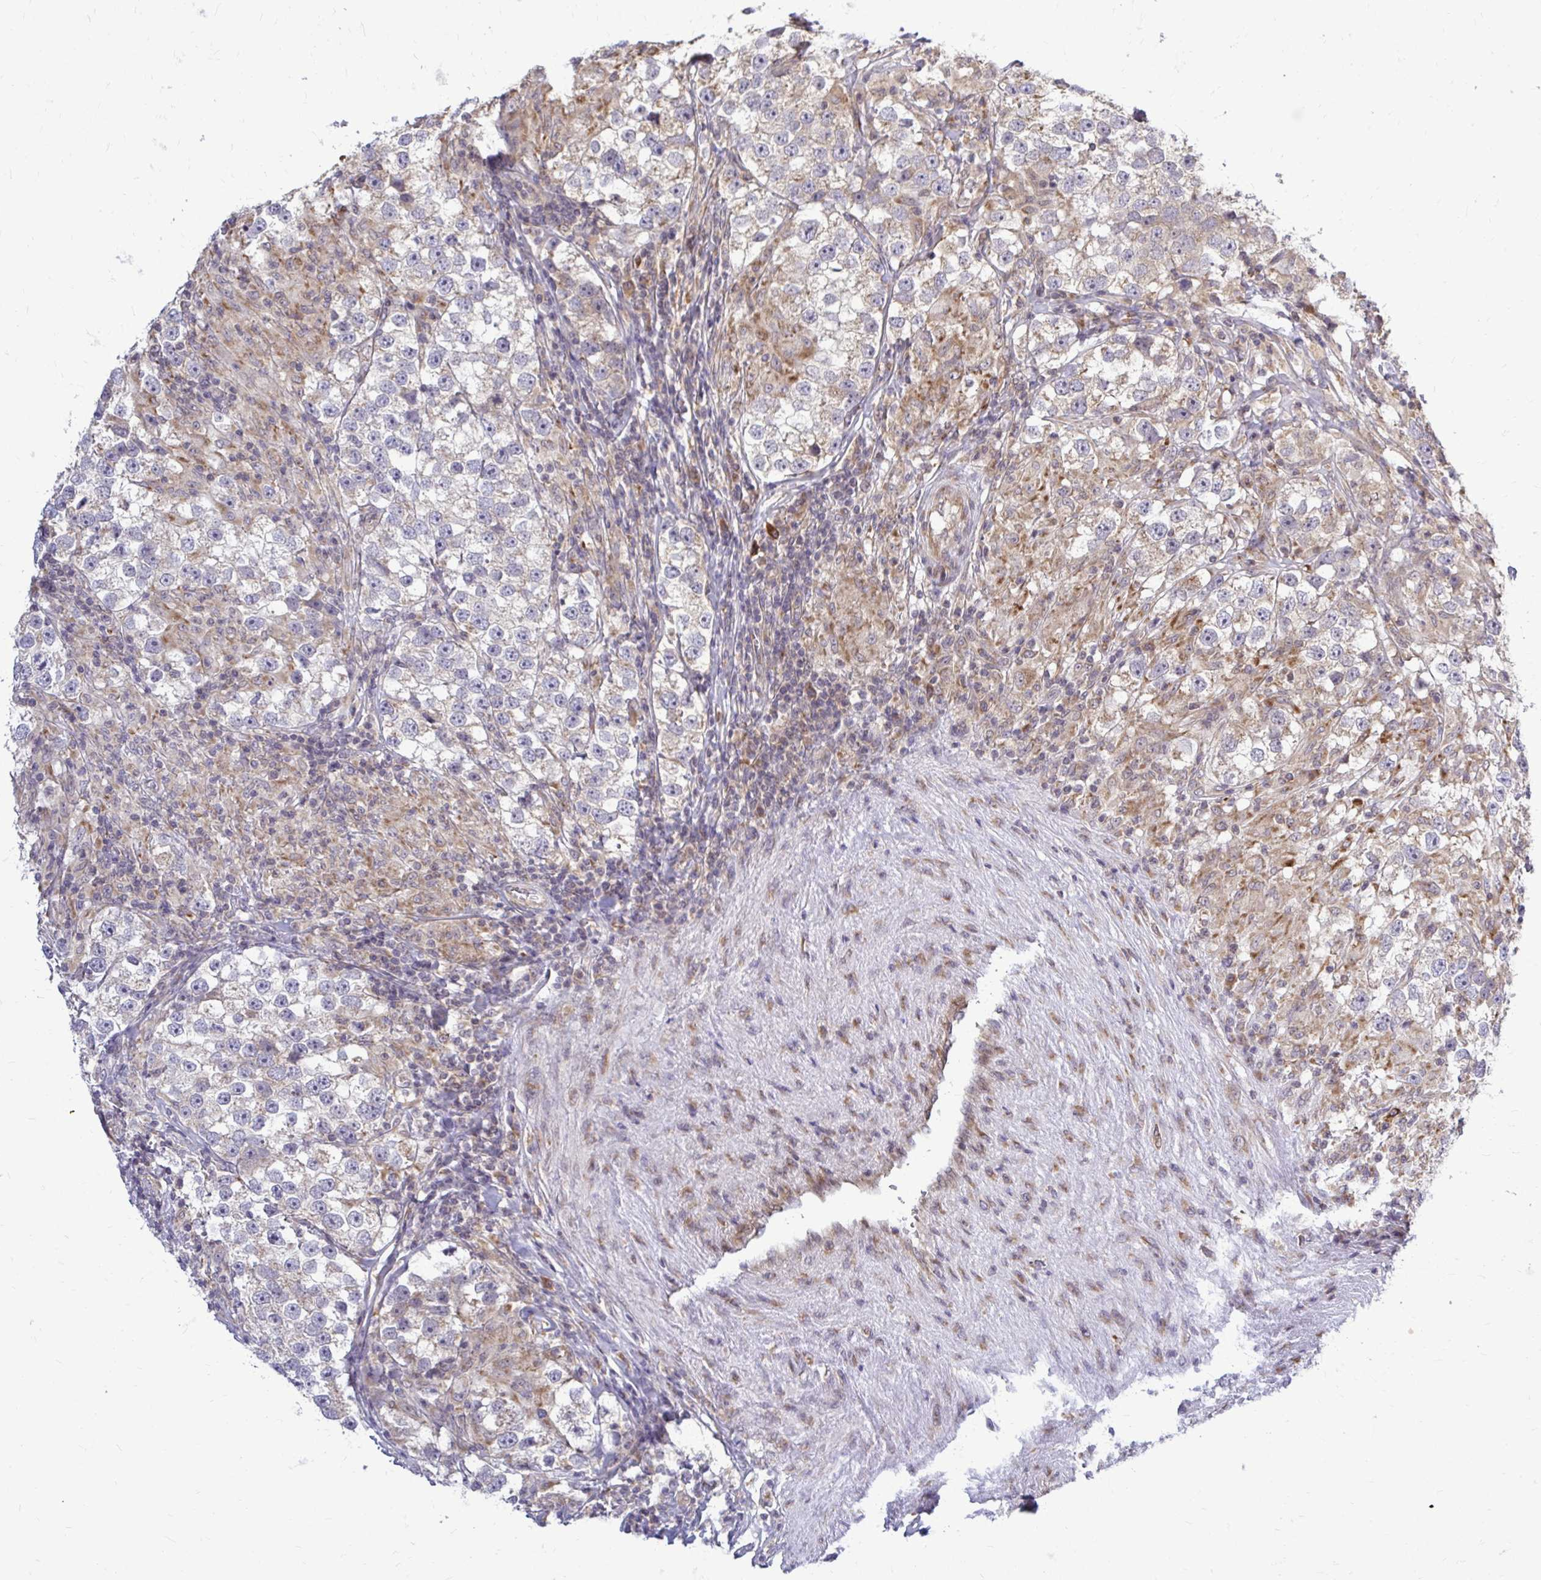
{"staining": {"intensity": "weak", "quantity": "<25%", "location": "cytoplasmic/membranous"}, "tissue": "testis cancer", "cell_type": "Tumor cells", "image_type": "cancer", "snomed": [{"axis": "morphology", "description": "Seminoma, NOS"}, {"axis": "topography", "description": "Testis"}], "caption": "Tumor cells are negative for protein expression in human testis cancer (seminoma).", "gene": "FMR1", "patient": {"sex": "male", "age": 46}}